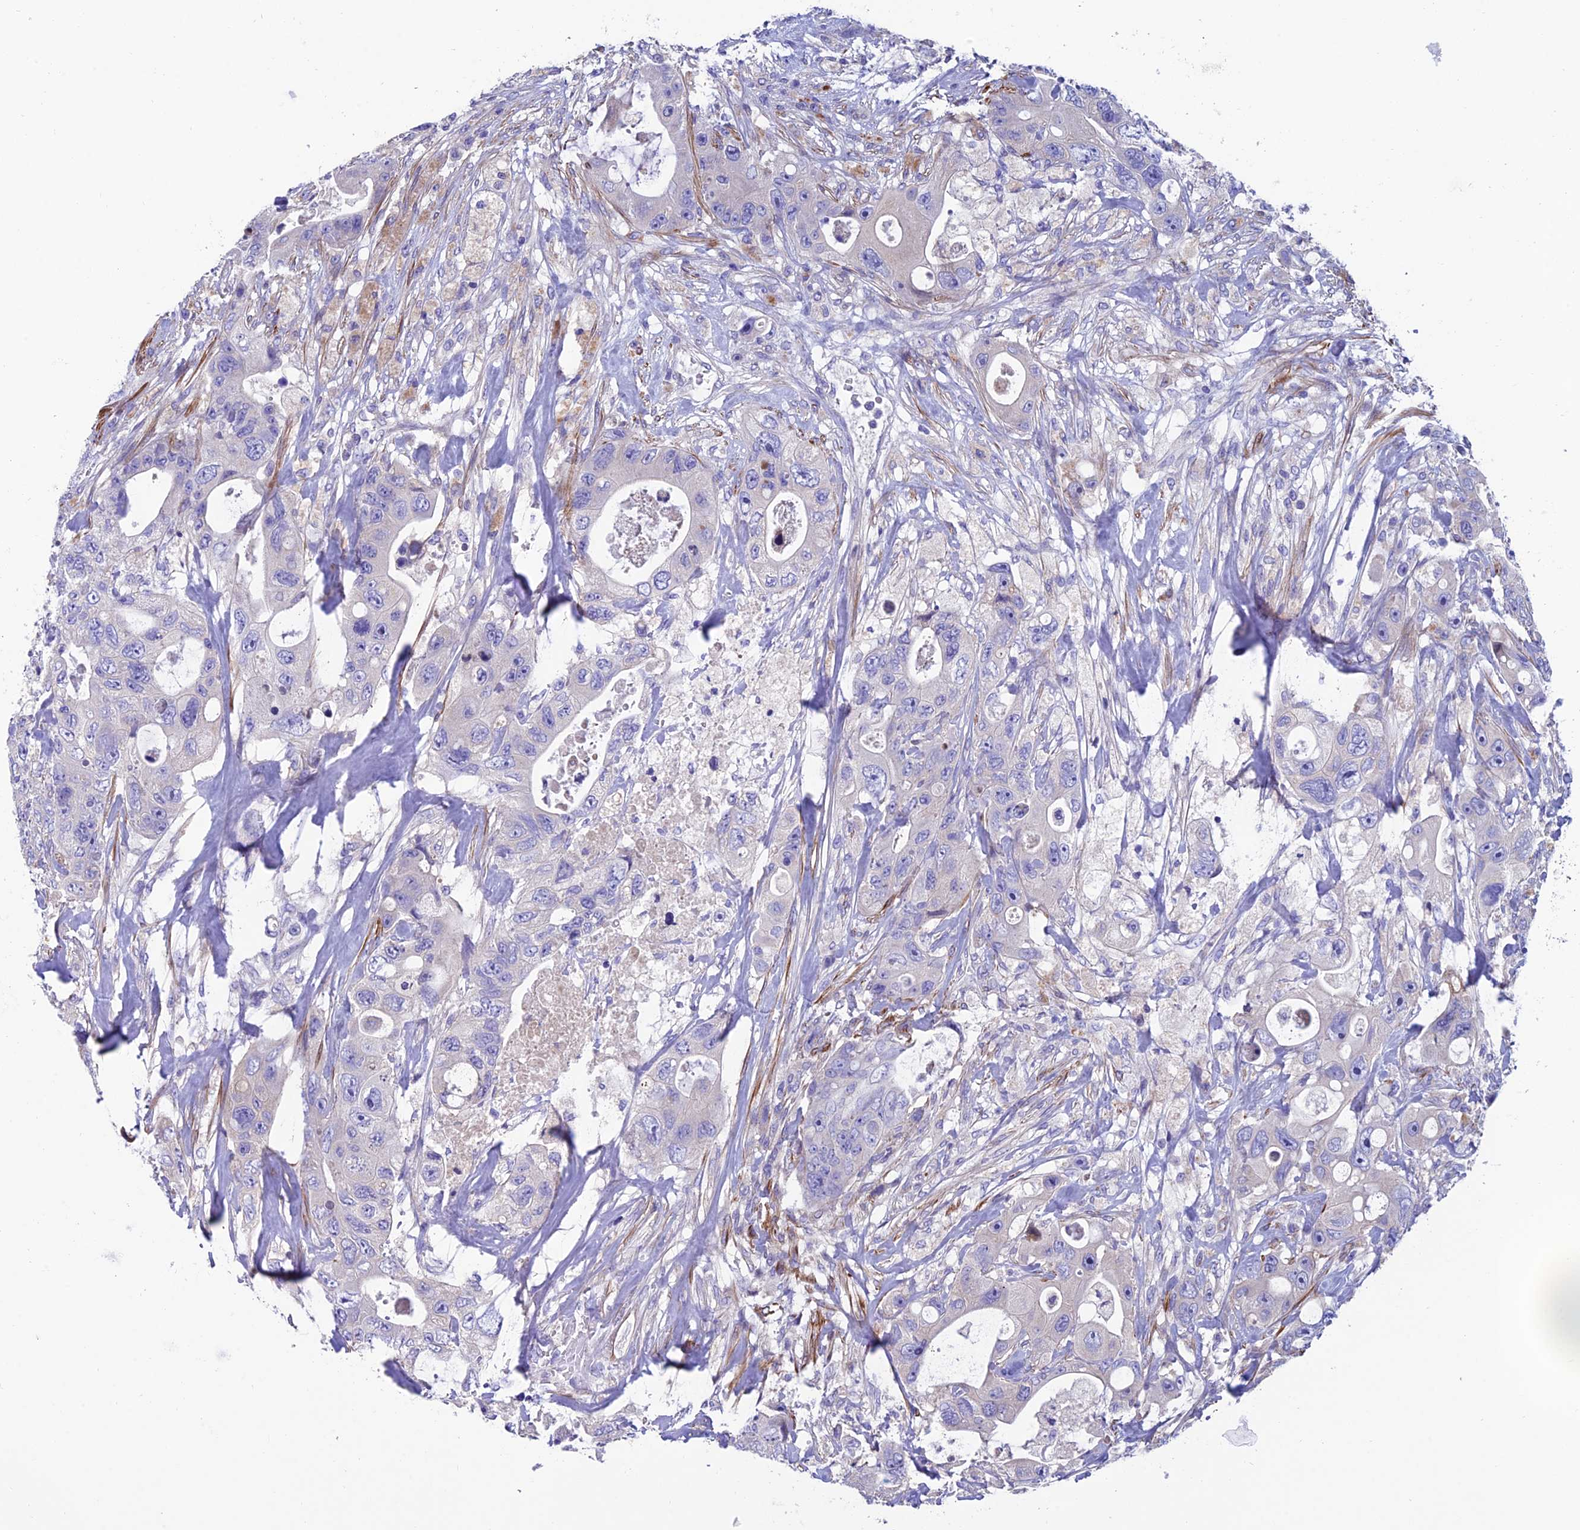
{"staining": {"intensity": "negative", "quantity": "none", "location": "none"}, "tissue": "colorectal cancer", "cell_type": "Tumor cells", "image_type": "cancer", "snomed": [{"axis": "morphology", "description": "Adenocarcinoma, NOS"}, {"axis": "topography", "description": "Colon"}], "caption": "Immunohistochemistry (IHC) of human colorectal adenocarcinoma demonstrates no expression in tumor cells.", "gene": "FAM178B", "patient": {"sex": "female", "age": 46}}